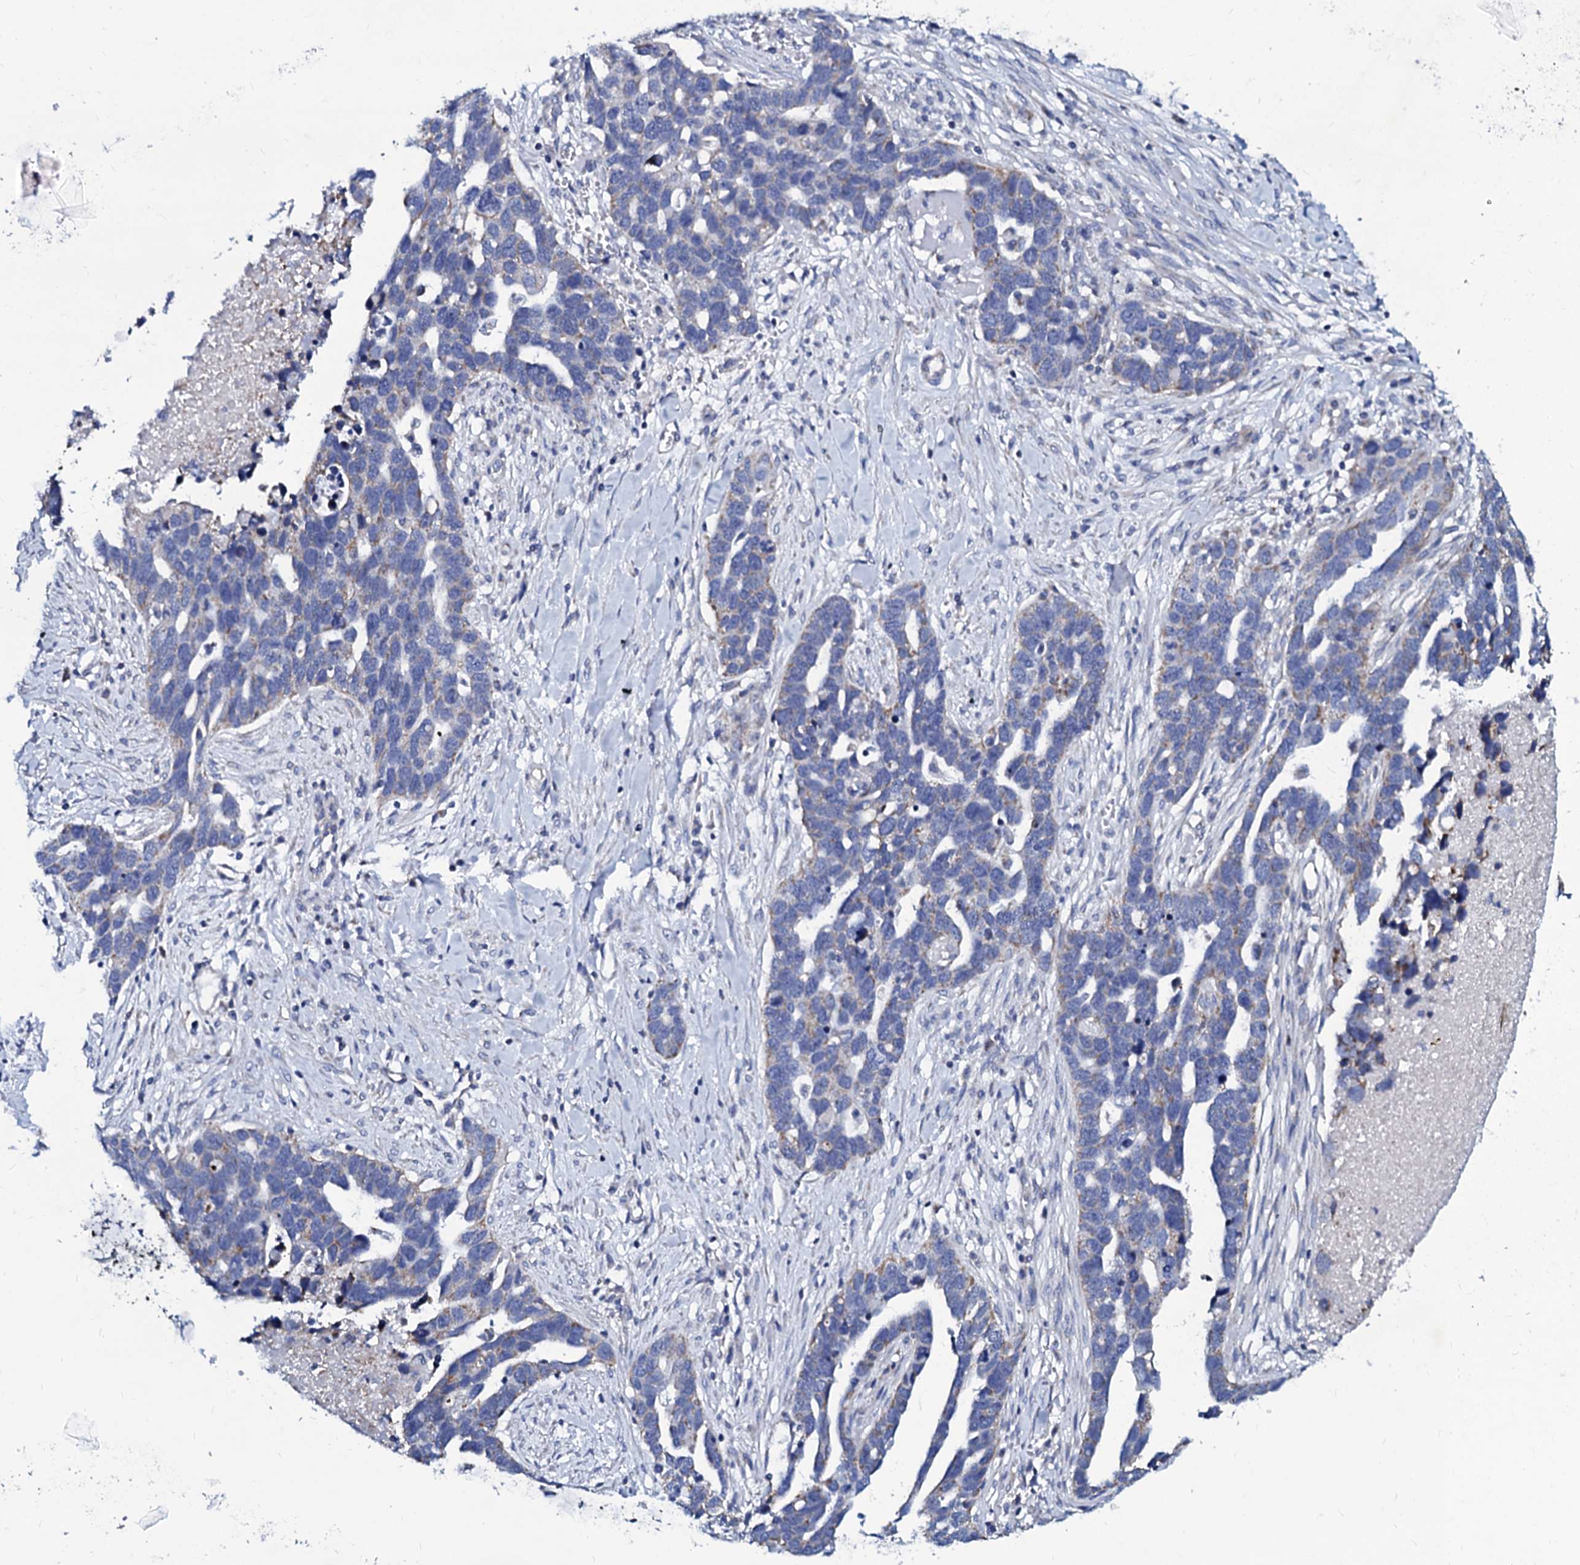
{"staining": {"intensity": "negative", "quantity": "none", "location": "none"}, "tissue": "ovarian cancer", "cell_type": "Tumor cells", "image_type": "cancer", "snomed": [{"axis": "morphology", "description": "Cystadenocarcinoma, serous, NOS"}, {"axis": "topography", "description": "Ovary"}], "caption": "The micrograph shows no staining of tumor cells in ovarian cancer.", "gene": "SLC37A4", "patient": {"sex": "female", "age": 54}}